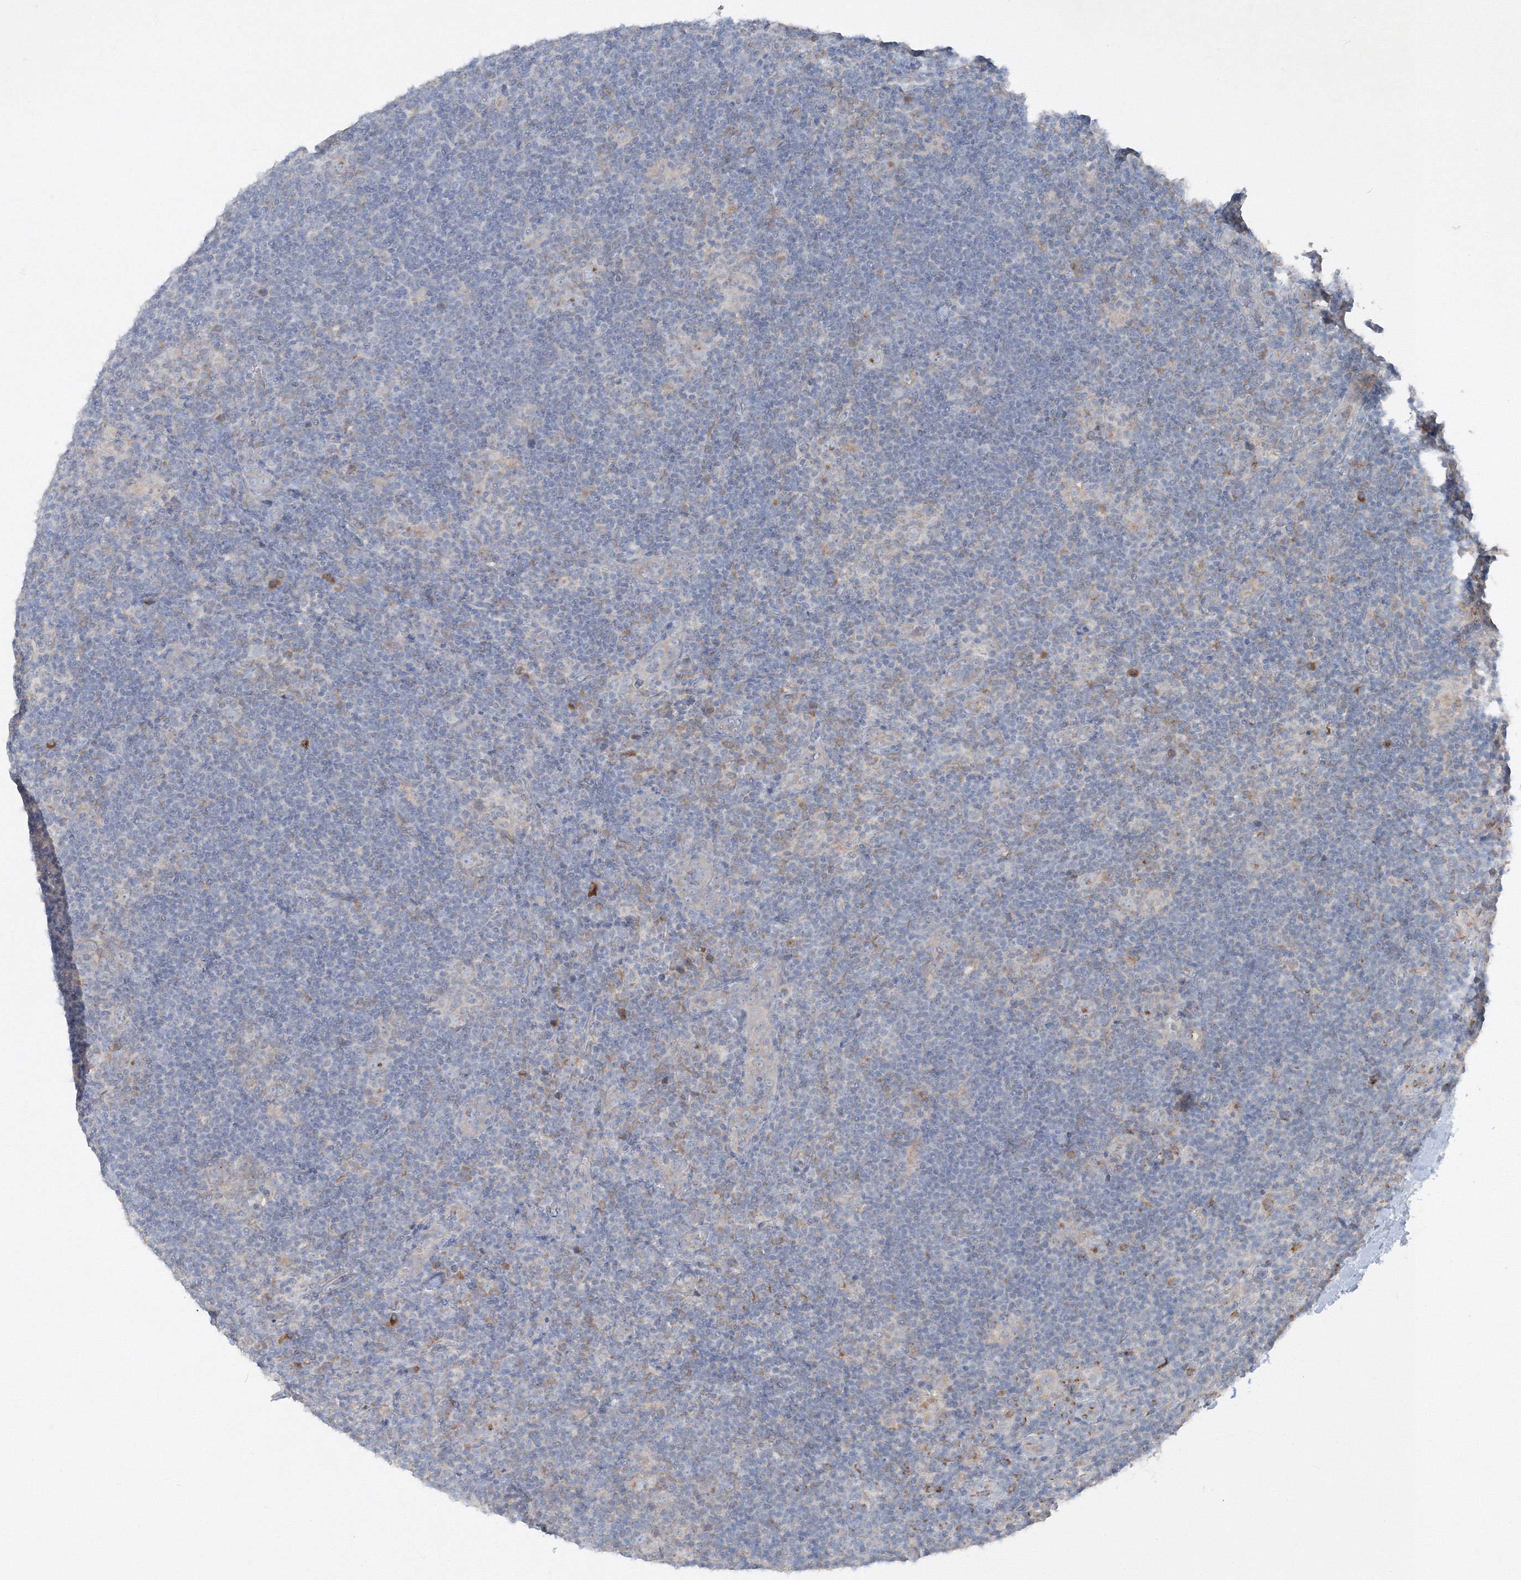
{"staining": {"intensity": "weak", "quantity": "<25%", "location": "cytoplasmic/membranous"}, "tissue": "lymphoma", "cell_type": "Tumor cells", "image_type": "cancer", "snomed": [{"axis": "morphology", "description": "Hodgkin's disease, NOS"}, {"axis": "topography", "description": "Lymph node"}], "caption": "Tumor cells show no significant staining in lymphoma. The staining is performed using DAB brown chromogen with nuclei counter-stained in using hematoxylin.", "gene": "IFNAR1", "patient": {"sex": "female", "age": 57}}